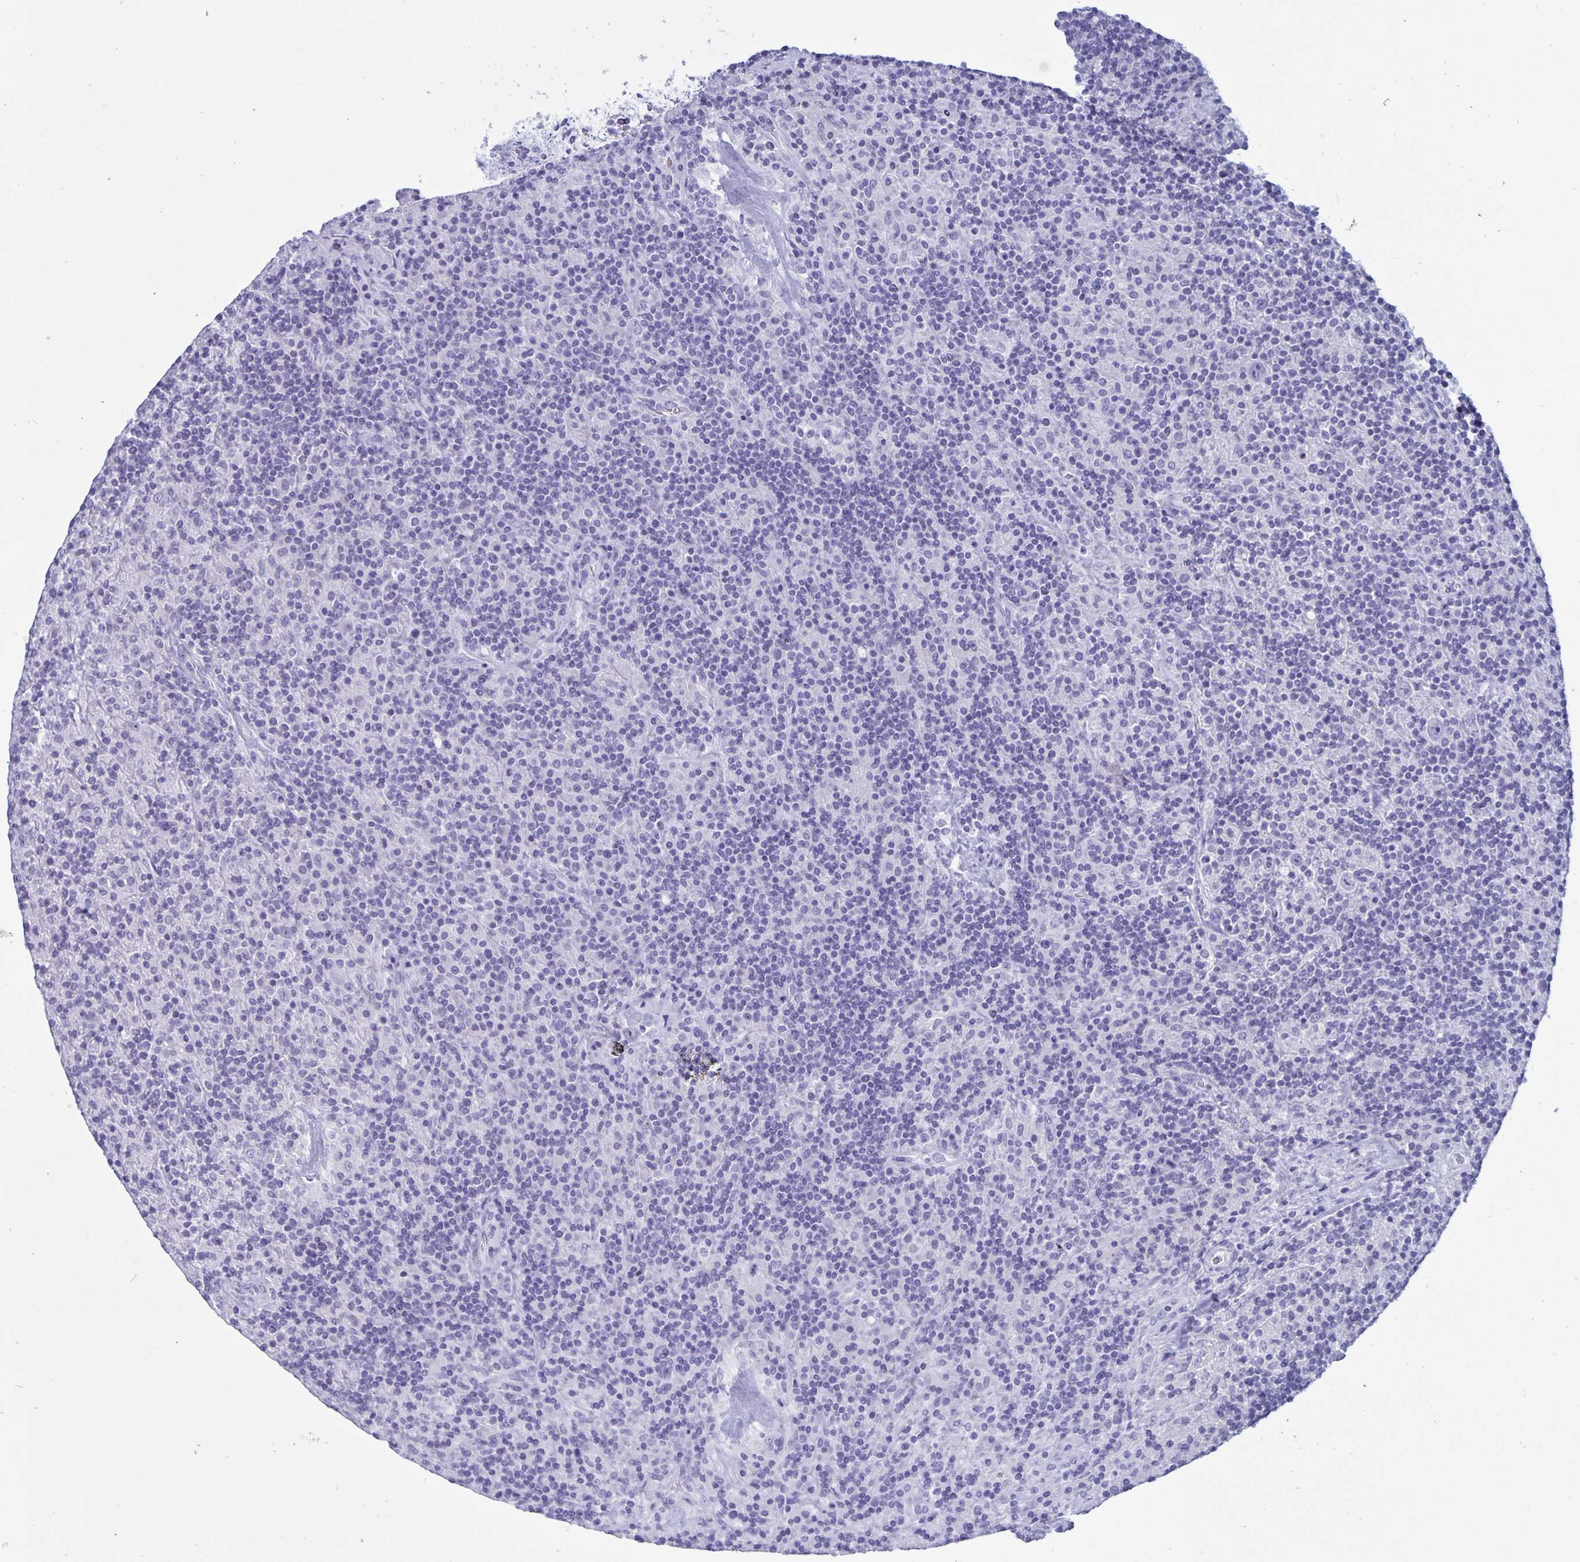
{"staining": {"intensity": "negative", "quantity": "none", "location": "none"}, "tissue": "lymphoma", "cell_type": "Tumor cells", "image_type": "cancer", "snomed": [{"axis": "morphology", "description": "Hodgkin's disease, NOS"}, {"axis": "topography", "description": "Lymph node"}], "caption": "An immunohistochemistry image of Hodgkin's disease is shown. There is no staining in tumor cells of Hodgkin's disease.", "gene": "BPIFA3", "patient": {"sex": "male", "age": 70}}